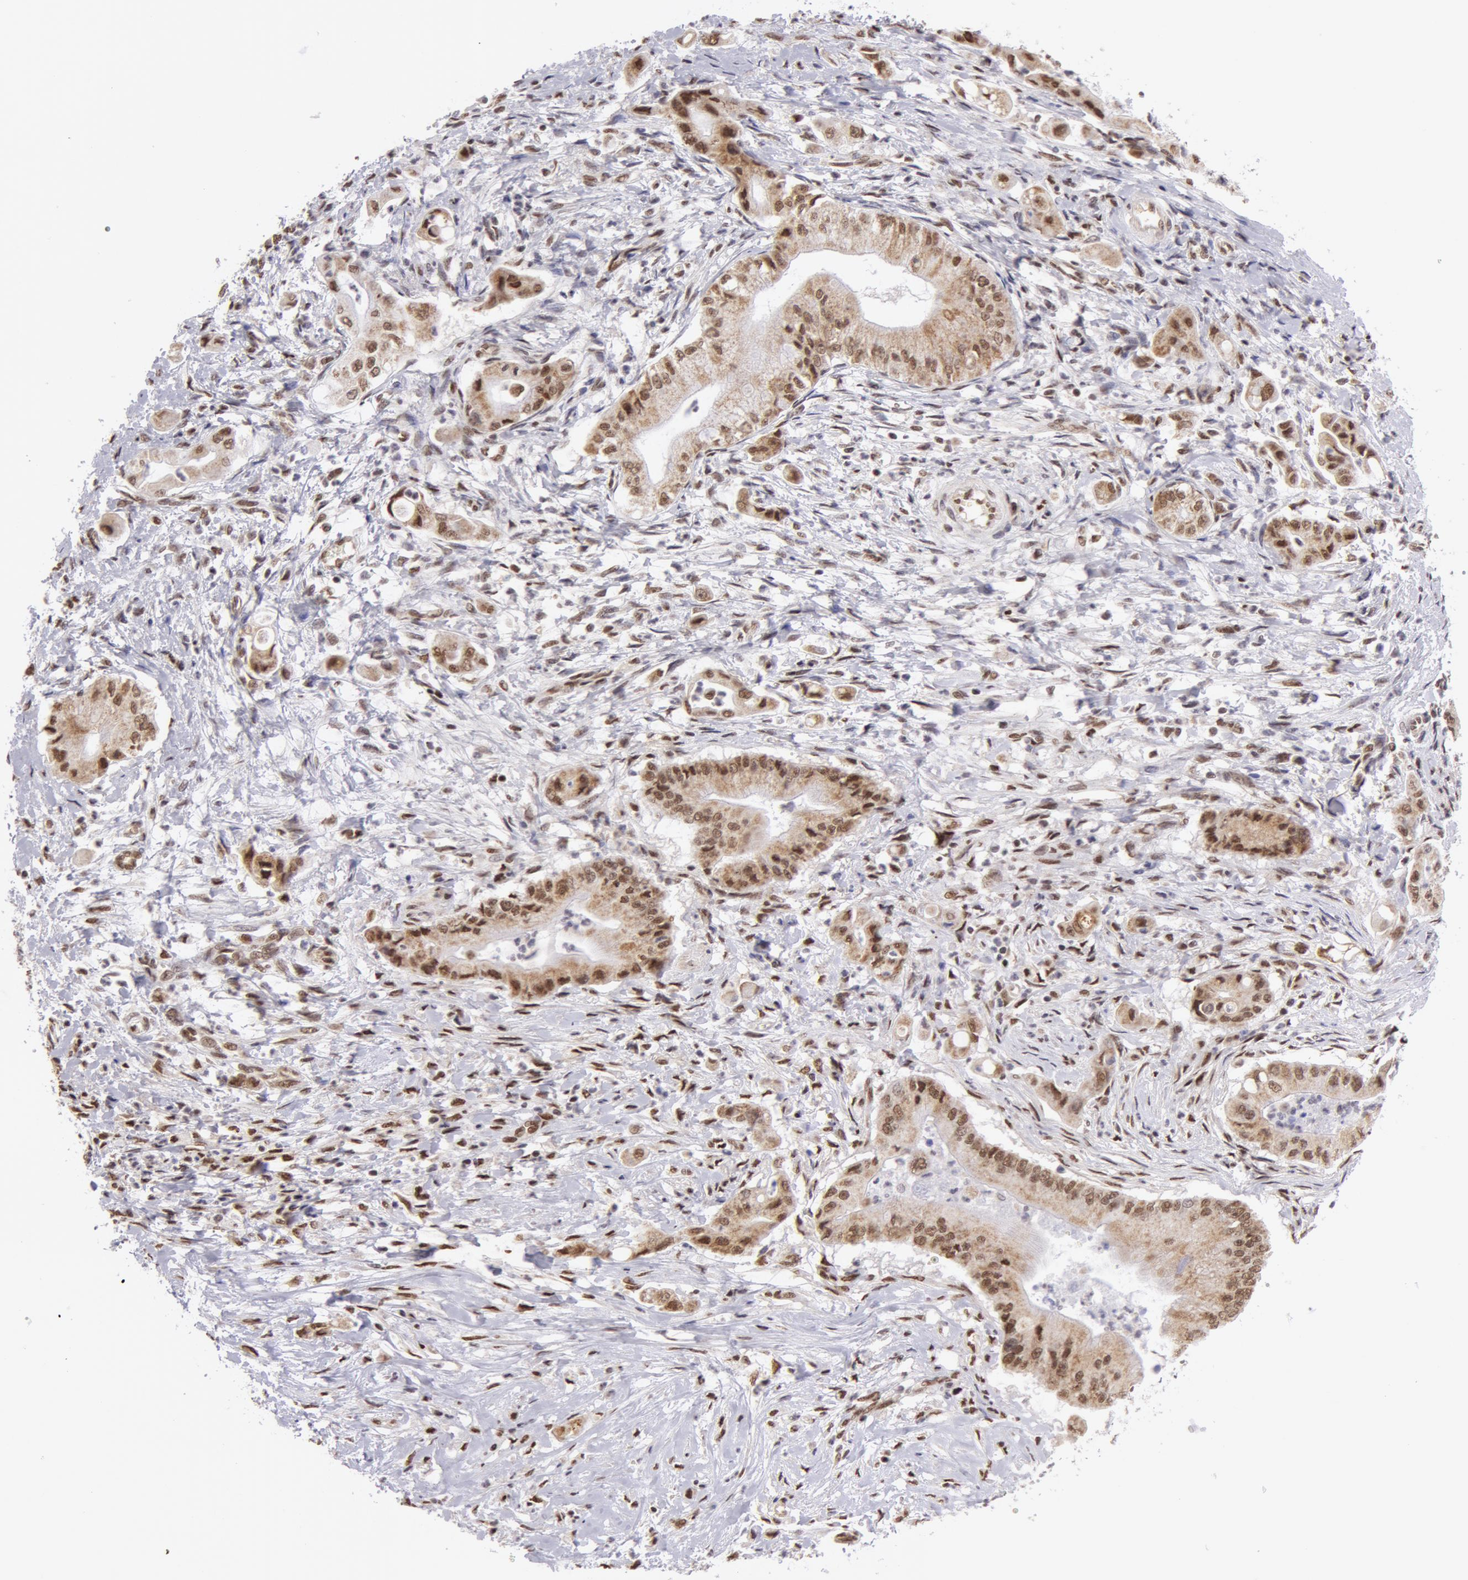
{"staining": {"intensity": "moderate", "quantity": ">75%", "location": "cytoplasmic/membranous,nuclear"}, "tissue": "pancreatic cancer", "cell_type": "Tumor cells", "image_type": "cancer", "snomed": [{"axis": "morphology", "description": "Adenocarcinoma, NOS"}, {"axis": "topography", "description": "Pancreas"}], "caption": "Protein staining displays moderate cytoplasmic/membranous and nuclear staining in approximately >75% of tumor cells in pancreatic adenocarcinoma.", "gene": "VRTN", "patient": {"sex": "male", "age": 62}}